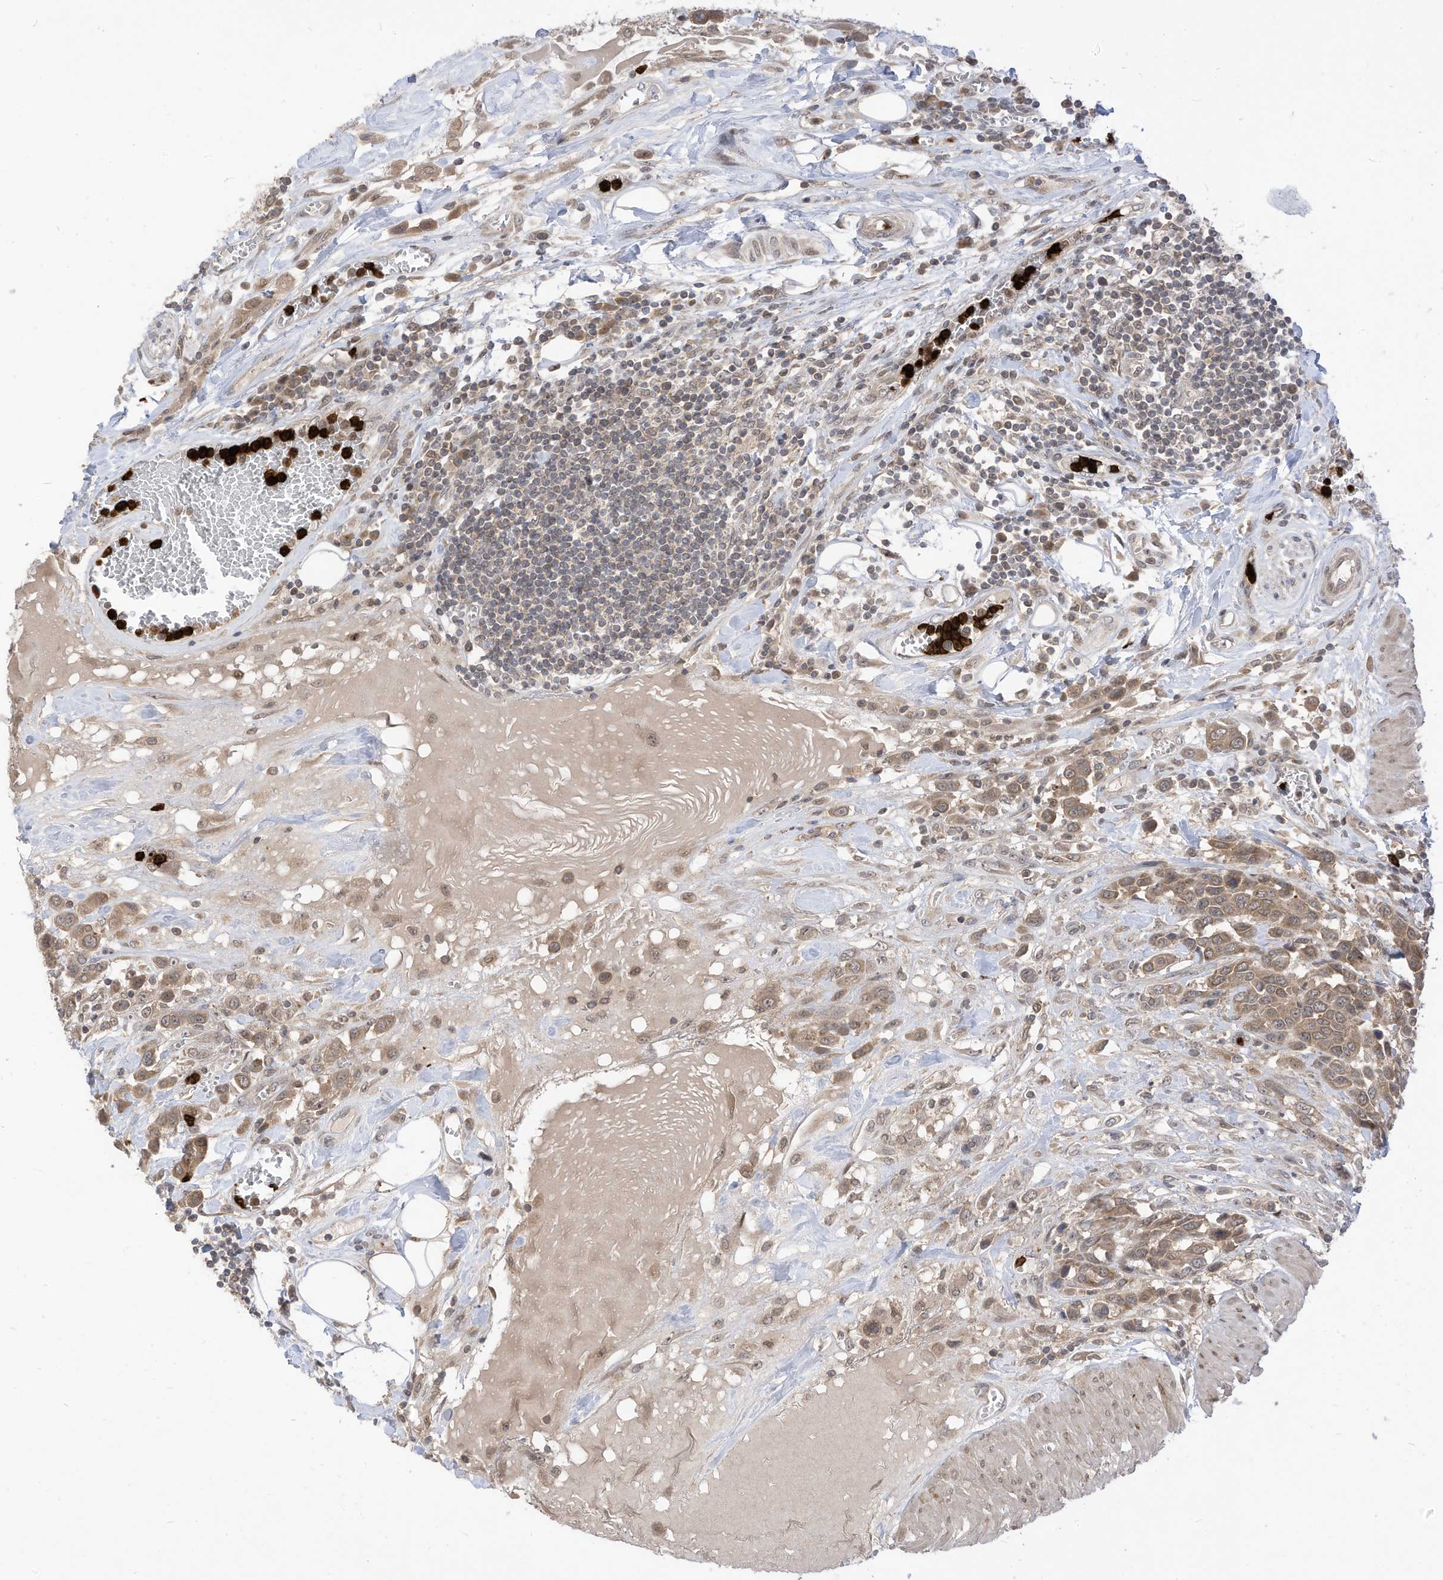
{"staining": {"intensity": "moderate", "quantity": ">75%", "location": "cytoplasmic/membranous"}, "tissue": "urothelial cancer", "cell_type": "Tumor cells", "image_type": "cancer", "snomed": [{"axis": "morphology", "description": "Urothelial carcinoma, High grade"}, {"axis": "topography", "description": "Urinary bladder"}], "caption": "This micrograph demonstrates immunohistochemistry staining of human high-grade urothelial carcinoma, with medium moderate cytoplasmic/membranous expression in approximately >75% of tumor cells.", "gene": "CNKSR1", "patient": {"sex": "male", "age": 50}}